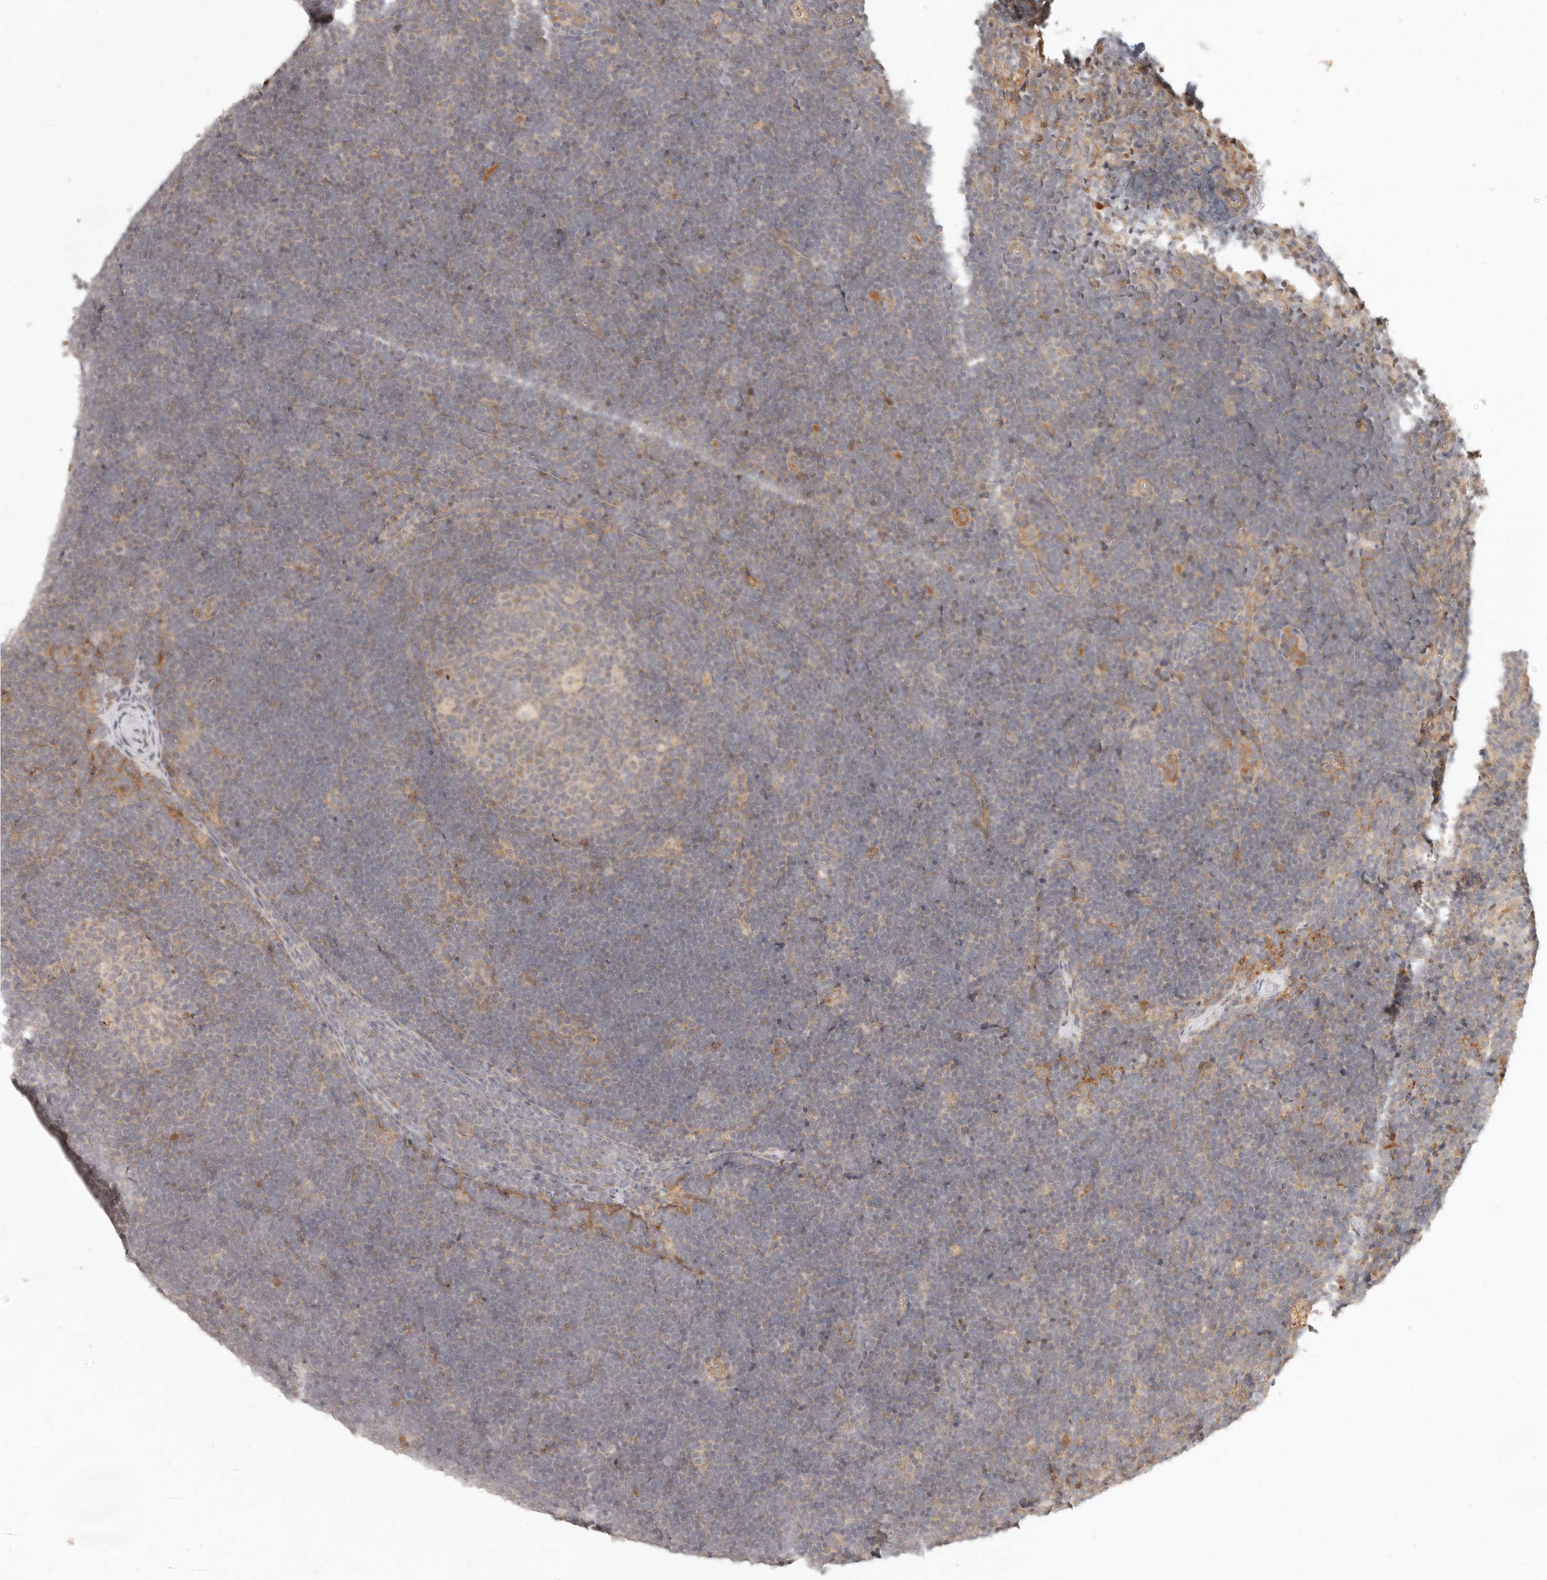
{"staining": {"intensity": "negative", "quantity": "none", "location": "none"}, "tissue": "lymphoma", "cell_type": "Tumor cells", "image_type": "cancer", "snomed": [{"axis": "morphology", "description": "Malignant lymphoma, non-Hodgkin's type, High grade"}, {"axis": "topography", "description": "Lymph node"}], "caption": "IHC of human lymphoma exhibits no positivity in tumor cells. Brightfield microscopy of immunohistochemistry (IHC) stained with DAB (3,3'-diaminobenzidine) (brown) and hematoxylin (blue), captured at high magnification.", "gene": "UBXN11", "patient": {"sex": "male", "age": 13}}